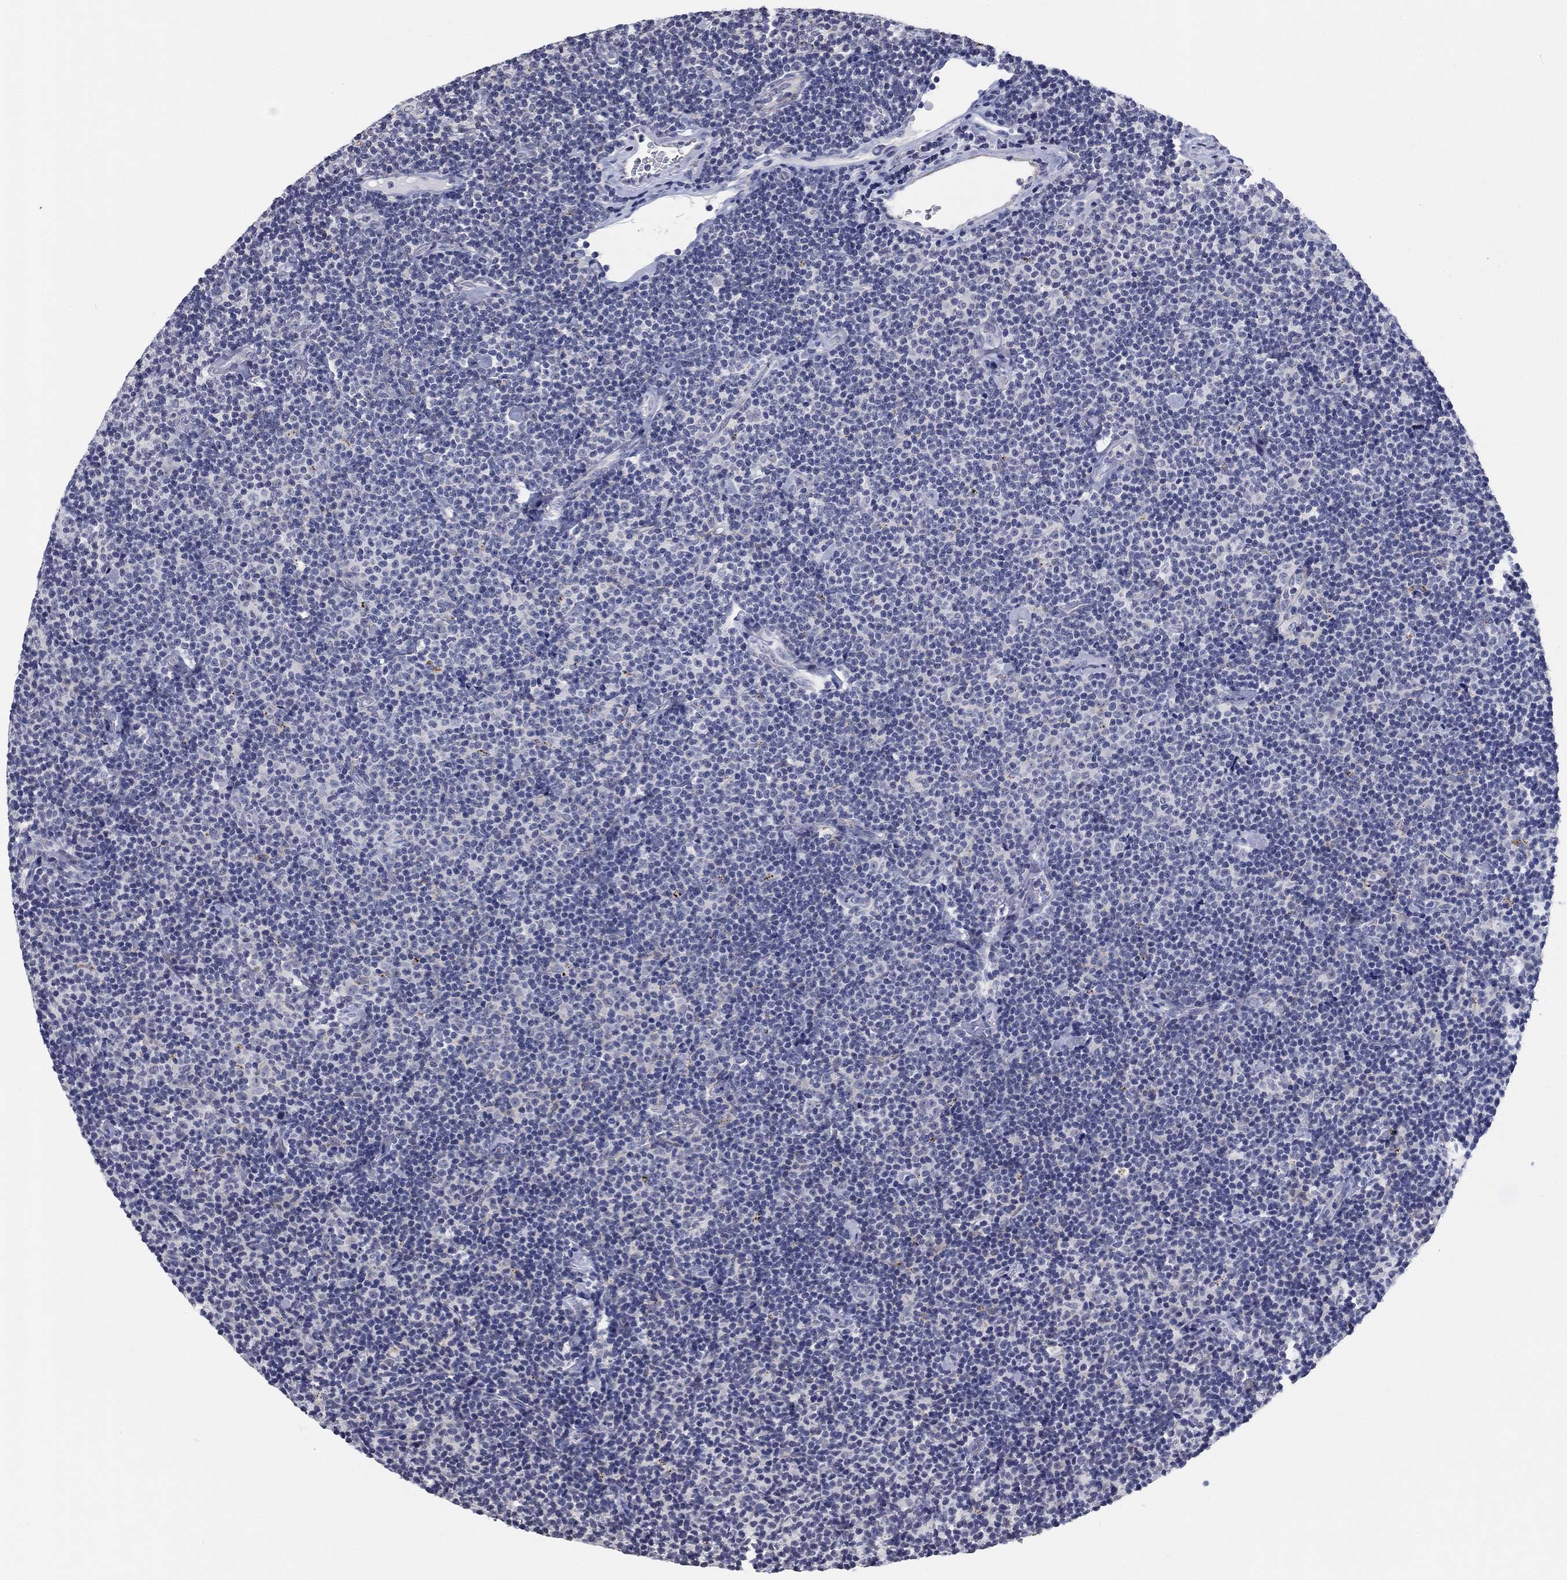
{"staining": {"intensity": "negative", "quantity": "none", "location": "none"}, "tissue": "lymphoma", "cell_type": "Tumor cells", "image_type": "cancer", "snomed": [{"axis": "morphology", "description": "Malignant lymphoma, non-Hodgkin's type, Low grade"}, {"axis": "topography", "description": "Lymph node"}], "caption": "A histopathology image of human low-grade malignant lymphoma, non-Hodgkin's type is negative for staining in tumor cells.", "gene": "OTUB2", "patient": {"sex": "male", "age": 81}}